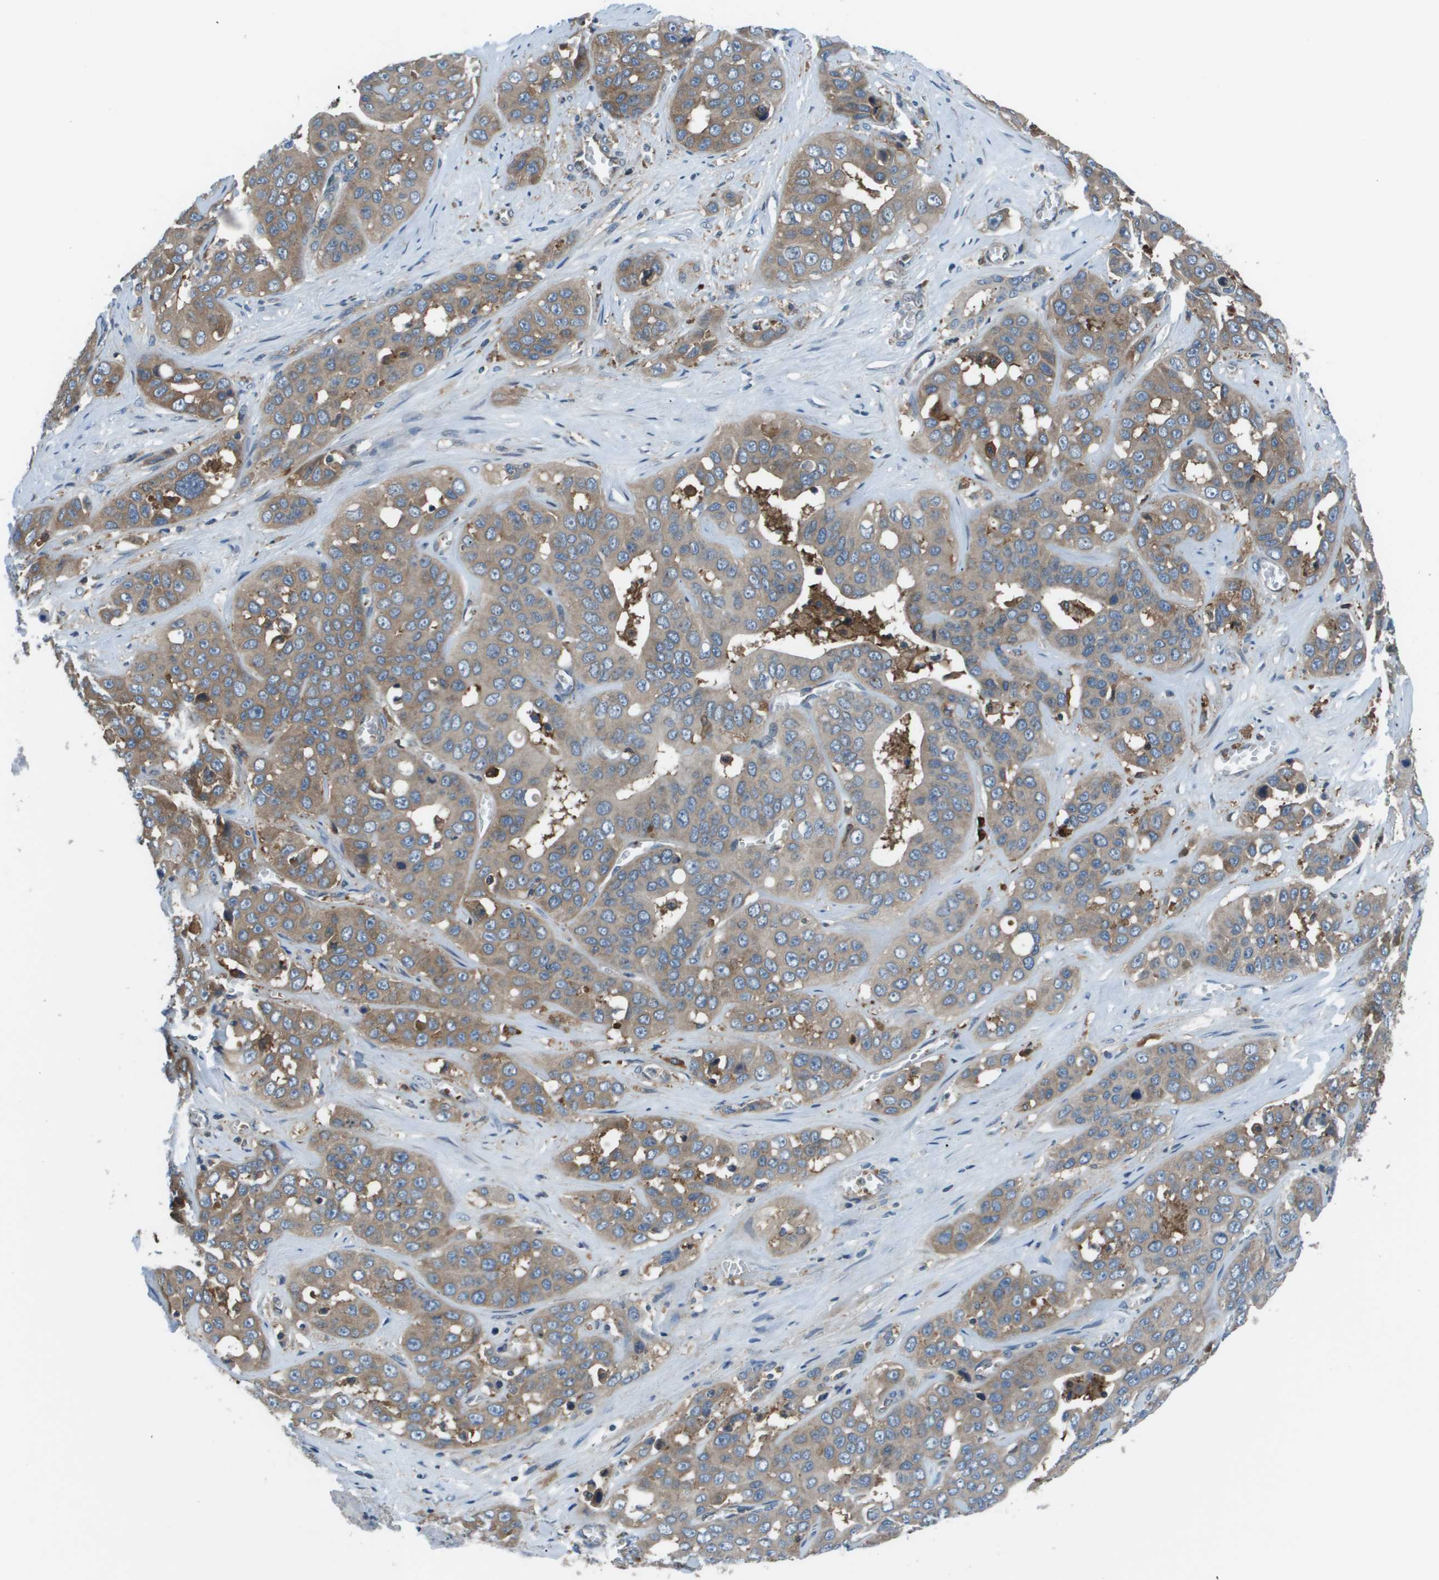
{"staining": {"intensity": "weak", "quantity": ">75%", "location": "cytoplasmic/membranous"}, "tissue": "liver cancer", "cell_type": "Tumor cells", "image_type": "cancer", "snomed": [{"axis": "morphology", "description": "Cholangiocarcinoma"}, {"axis": "topography", "description": "Liver"}], "caption": "Protein staining demonstrates weak cytoplasmic/membranous staining in about >75% of tumor cells in liver cancer (cholangiocarcinoma). (DAB (3,3'-diaminobenzidine) = brown stain, brightfield microscopy at high magnification).", "gene": "EIF3B", "patient": {"sex": "female", "age": 52}}